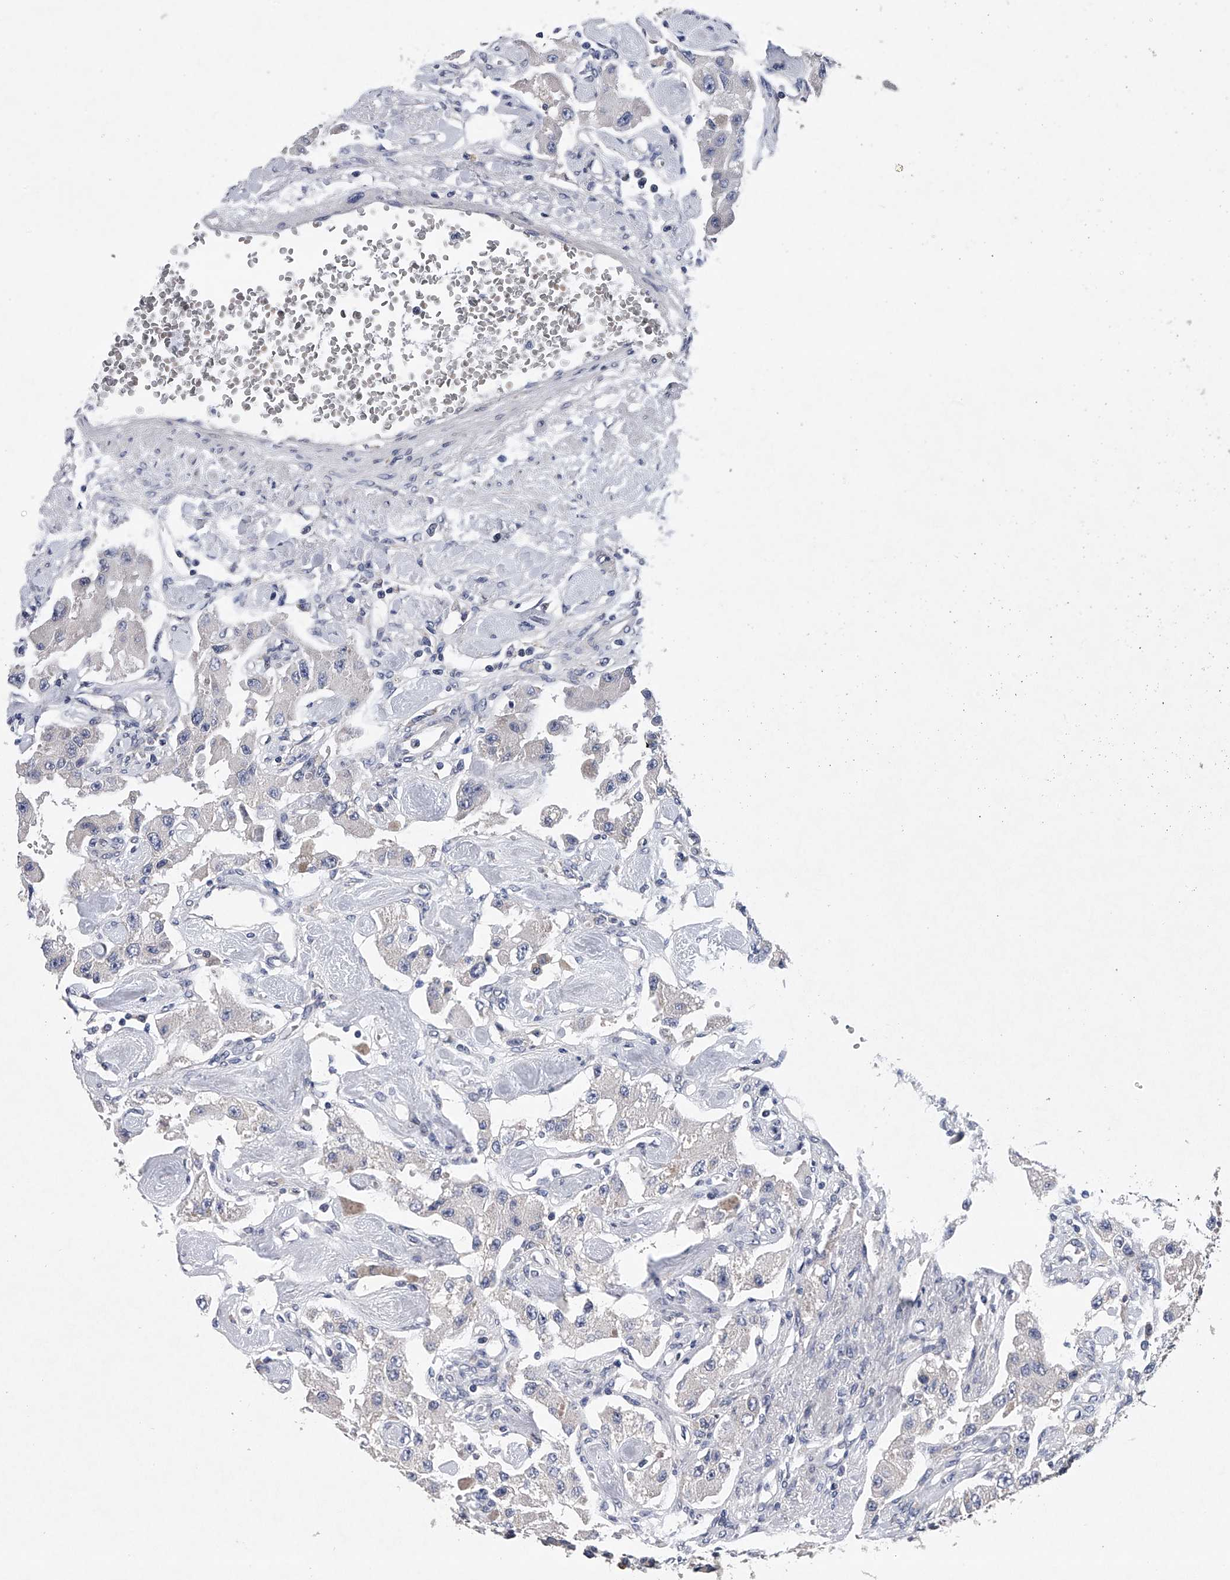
{"staining": {"intensity": "negative", "quantity": "none", "location": "none"}, "tissue": "carcinoid", "cell_type": "Tumor cells", "image_type": "cancer", "snomed": [{"axis": "morphology", "description": "Carcinoid, malignant, NOS"}, {"axis": "topography", "description": "Pancreas"}], "caption": "Immunohistochemistry (IHC) histopathology image of human carcinoid stained for a protein (brown), which demonstrates no staining in tumor cells.", "gene": "RNF5", "patient": {"sex": "male", "age": 41}}